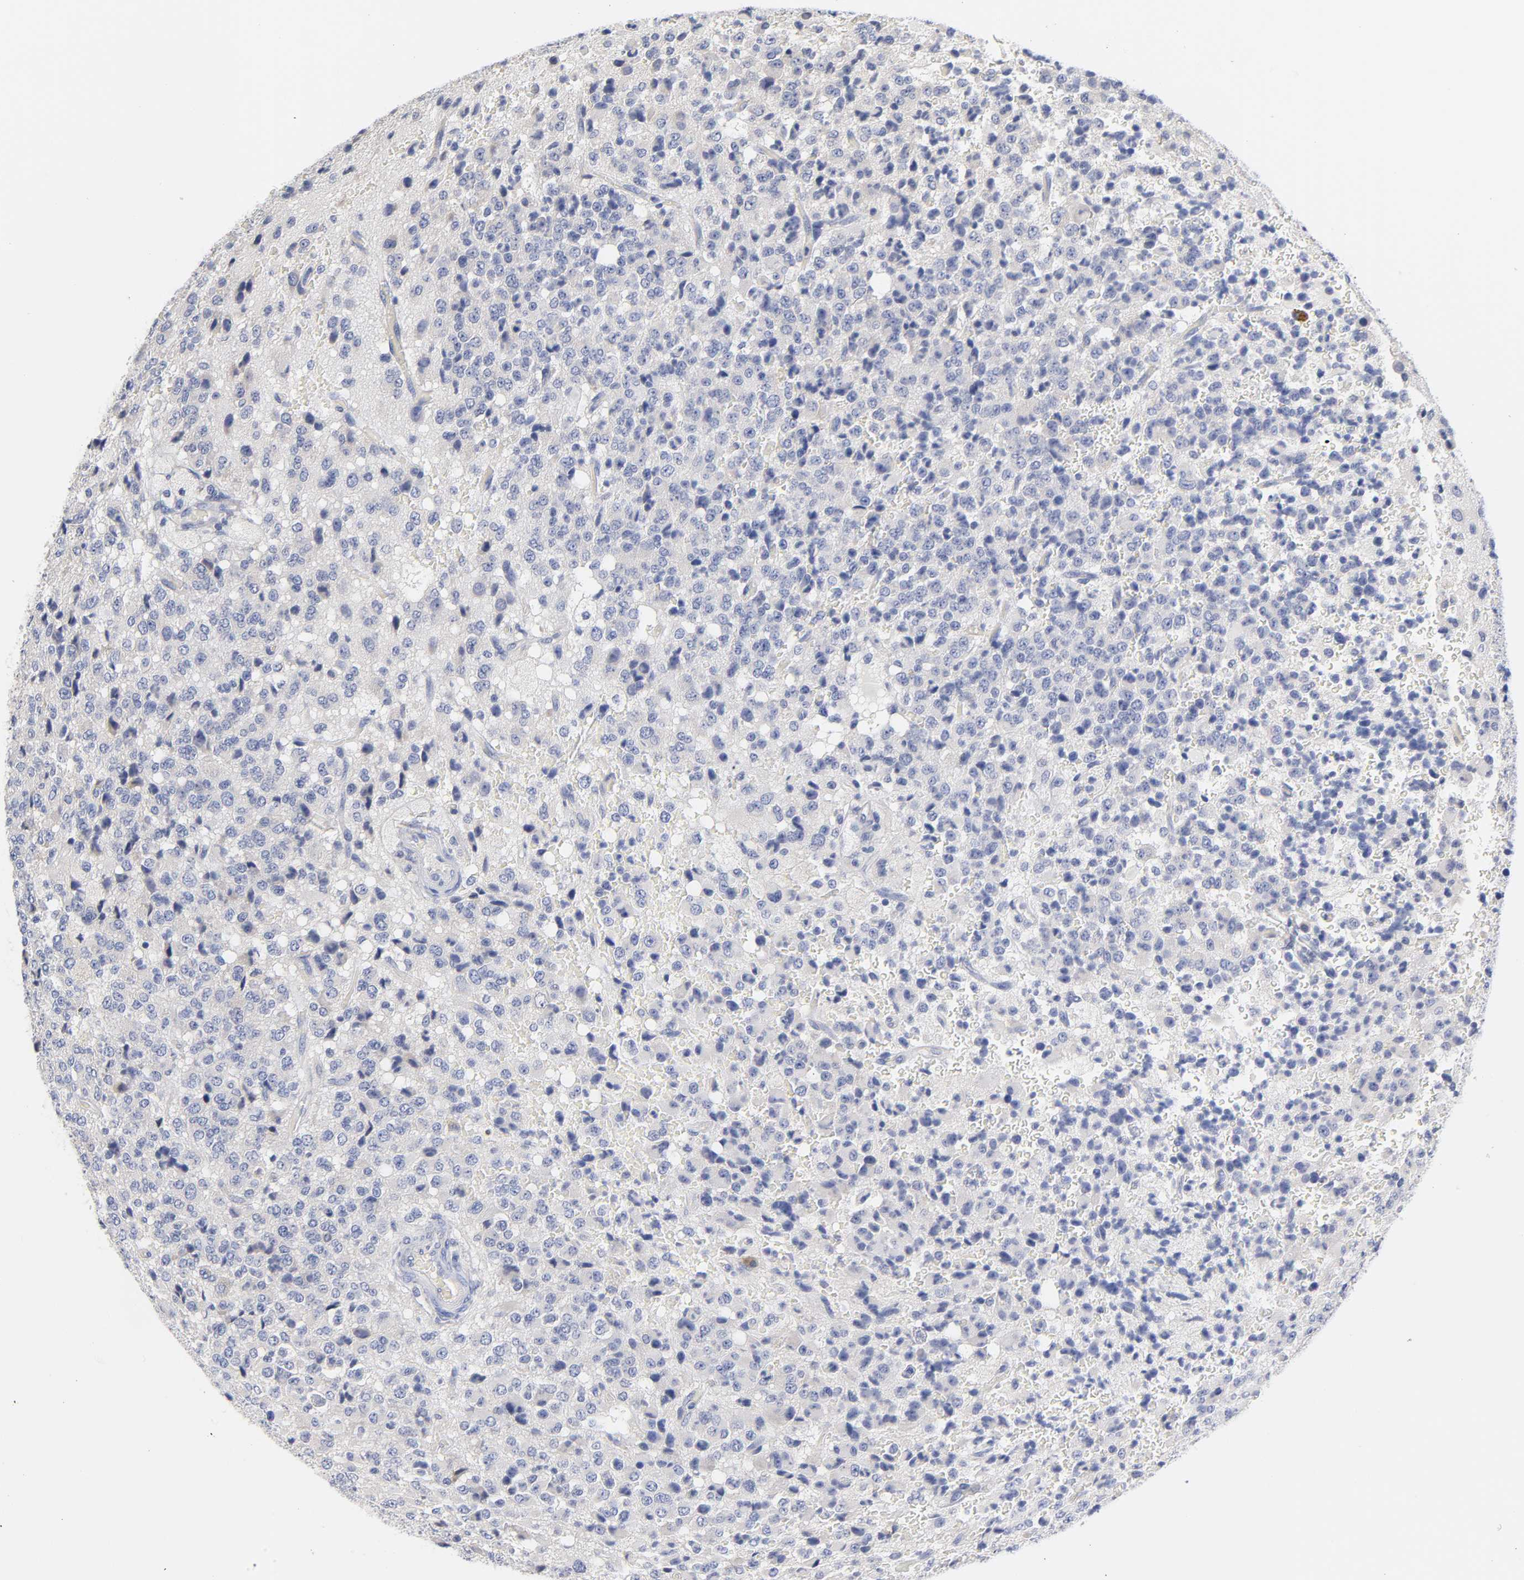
{"staining": {"intensity": "negative", "quantity": "none", "location": "none"}, "tissue": "glioma", "cell_type": "Tumor cells", "image_type": "cancer", "snomed": [{"axis": "morphology", "description": "Glioma, malignant, High grade"}, {"axis": "topography", "description": "pancreas cauda"}], "caption": "This is a histopathology image of IHC staining of glioma, which shows no staining in tumor cells.", "gene": "RPS29", "patient": {"sex": "male", "age": 60}}